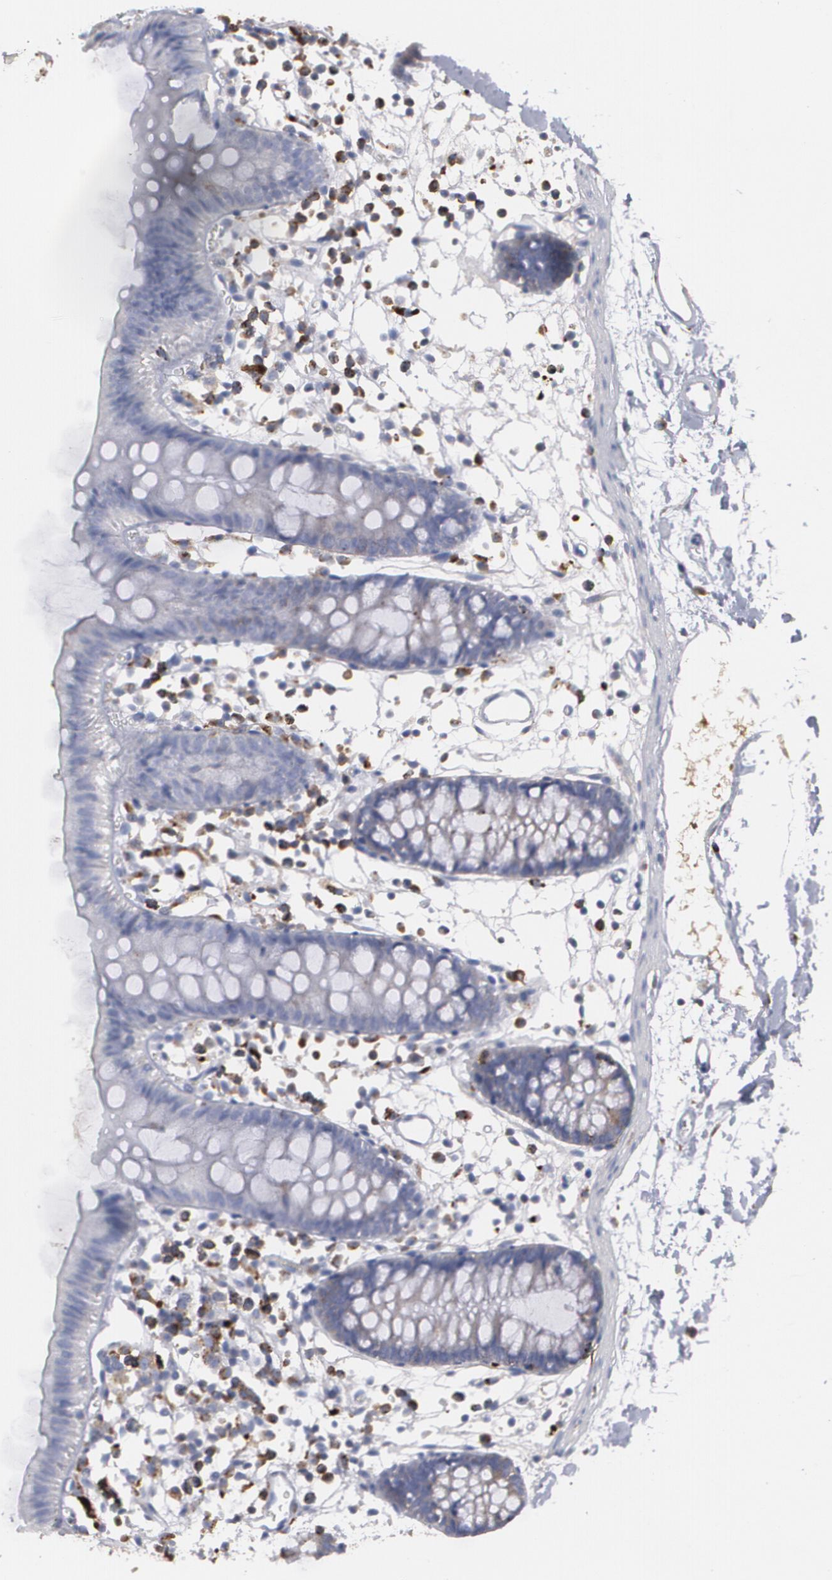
{"staining": {"intensity": "negative", "quantity": "none", "location": "none"}, "tissue": "colon", "cell_type": "Endothelial cells", "image_type": "normal", "snomed": [{"axis": "morphology", "description": "Normal tissue, NOS"}, {"axis": "topography", "description": "Colon"}], "caption": "The micrograph displays no significant staining in endothelial cells of colon. The staining was performed using DAB (3,3'-diaminobenzidine) to visualize the protein expression in brown, while the nuclei were stained in blue with hematoxylin (Magnification: 20x).", "gene": "ODC1", "patient": {"sex": "male", "age": 14}}